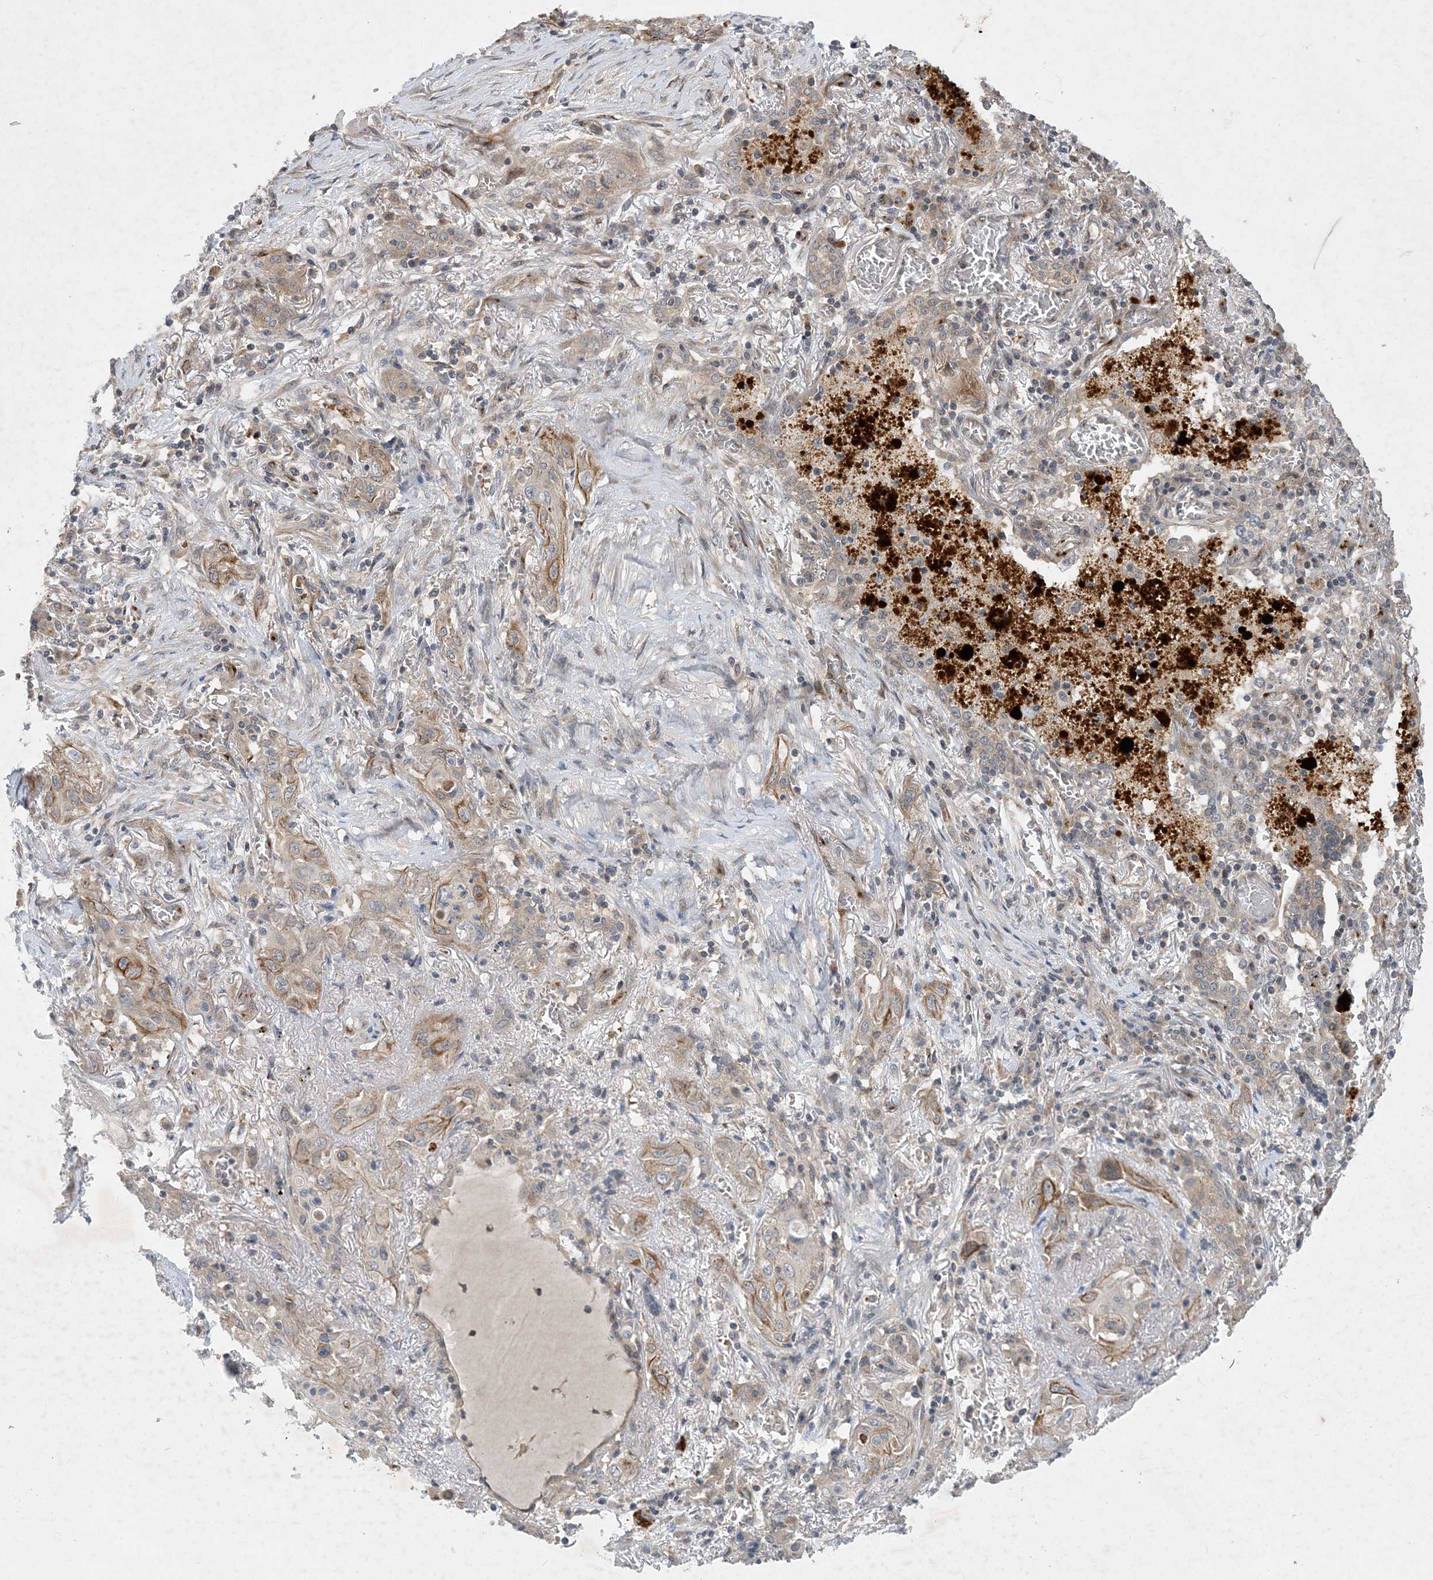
{"staining": {"intensity": "moderate", "quantity": "<25%", "location": "cytoplasmic/membranous"}, "tissue": "lung cancer", "cell_type": "Tumor cells", "image_type": "cancer", "snomed": [{"axis": "morphology", "description": "Squamous cell carcinoma, NOS"}, {"axis": "topography", "description": "Lung"}], "caption": "Protein expression analysis of human lung cancer reveals moderate cytoplasmic/membranous expression in about <25% of tumor cells.", "gene": "TINAG", "patient": {"sex": "female", "age": 47}}